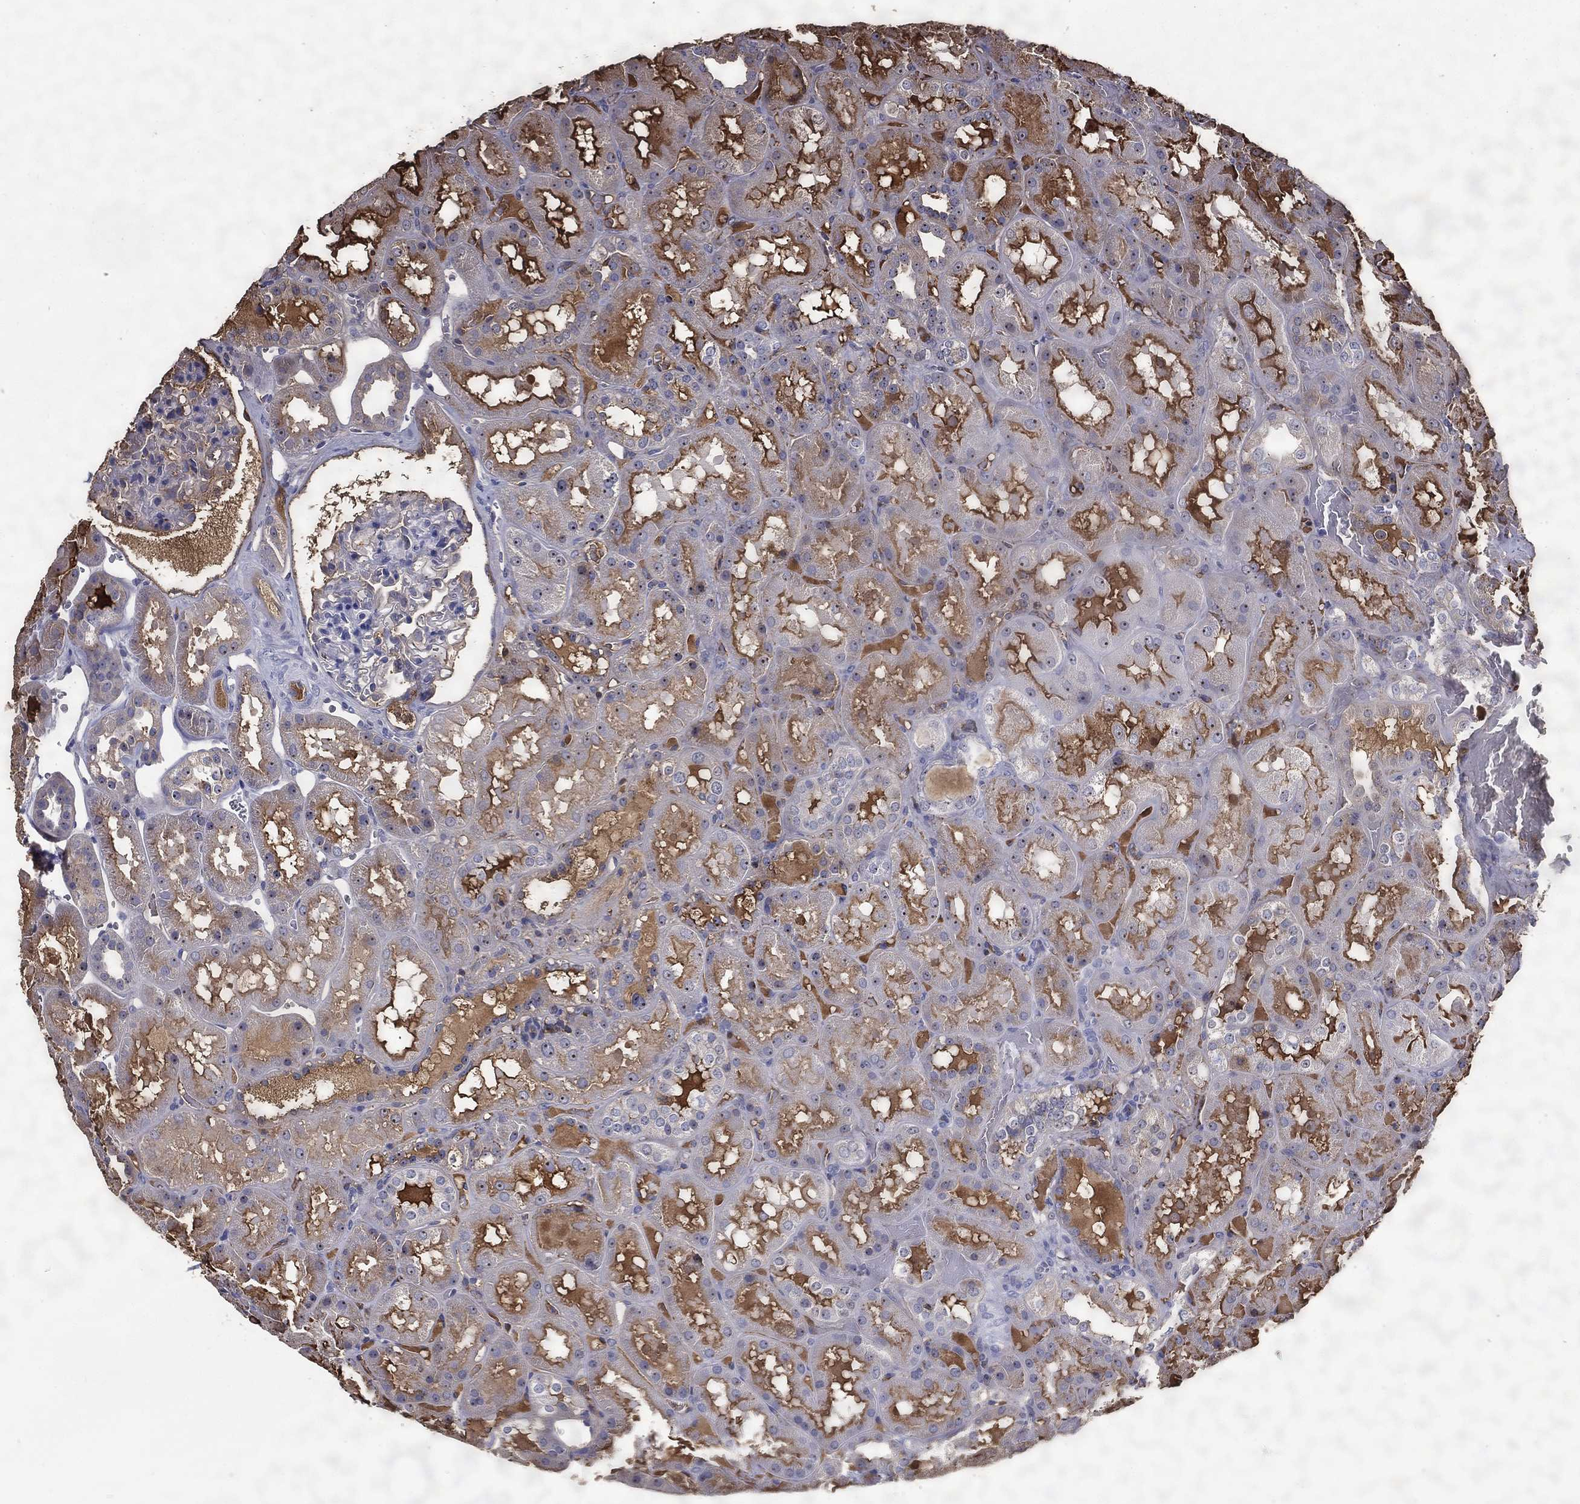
{"staining": {"intensity": "negative", "quantity": "none", "location": "none"}, "tissue": "kidney", "cell_type": "Cells in glomeruli", "image_type": "normal", "snomed": [{"axis": "morphology", "description": "Normal tissue, NOS"}, {"axis": "topography", "description": "Kidney"}], "caption": "A histopathology image of human kidney is negative for staining in cells in glomeruli. (Stains: DAB immunohistochemistry with hematoxylin counter stain, Microscopy: brightfield microscopy at high magnification).", "gene": "EFNA1", "patient": {"sex": "male", "age": 73}}